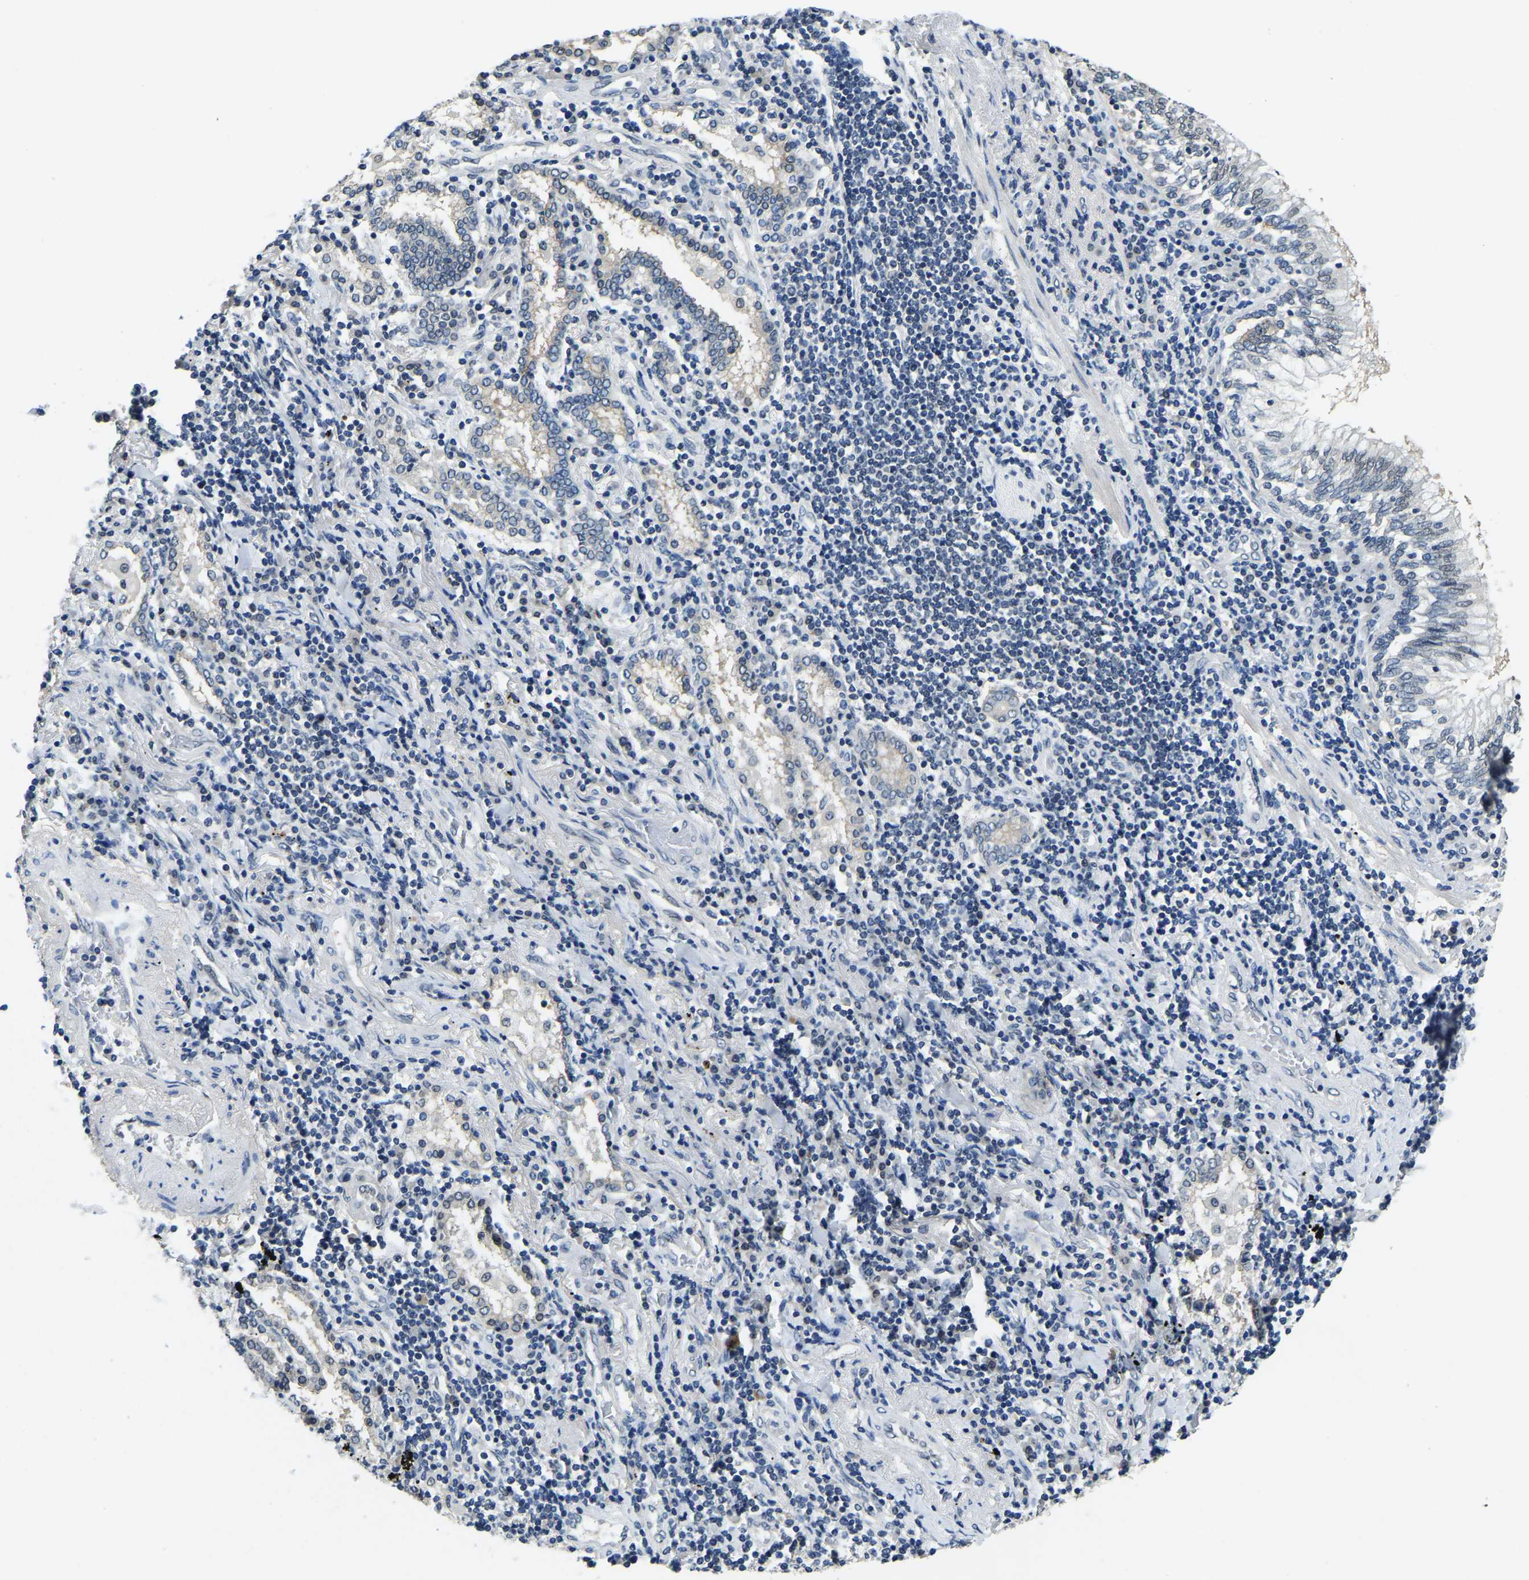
{"staining": {"intensity": "negative", "quantity": "none", "location": "none"}, "tissue": "lung cancer", "cell_type": "Tumor cells", "image_type": "cancer", "snomed": [{"axis": "morphology", "description": "Adenocarcinoma, NOS"}, {"axis": "topography", "description": "Lung"}], "caption": "IHC micrograph of lung cancer stained for a protein (brown), which demonstrates no expression in tumor cells. Nuclei are stained in blue.", "gene": "RANBP2", "patient": {"sex": "female", "age": 65}}